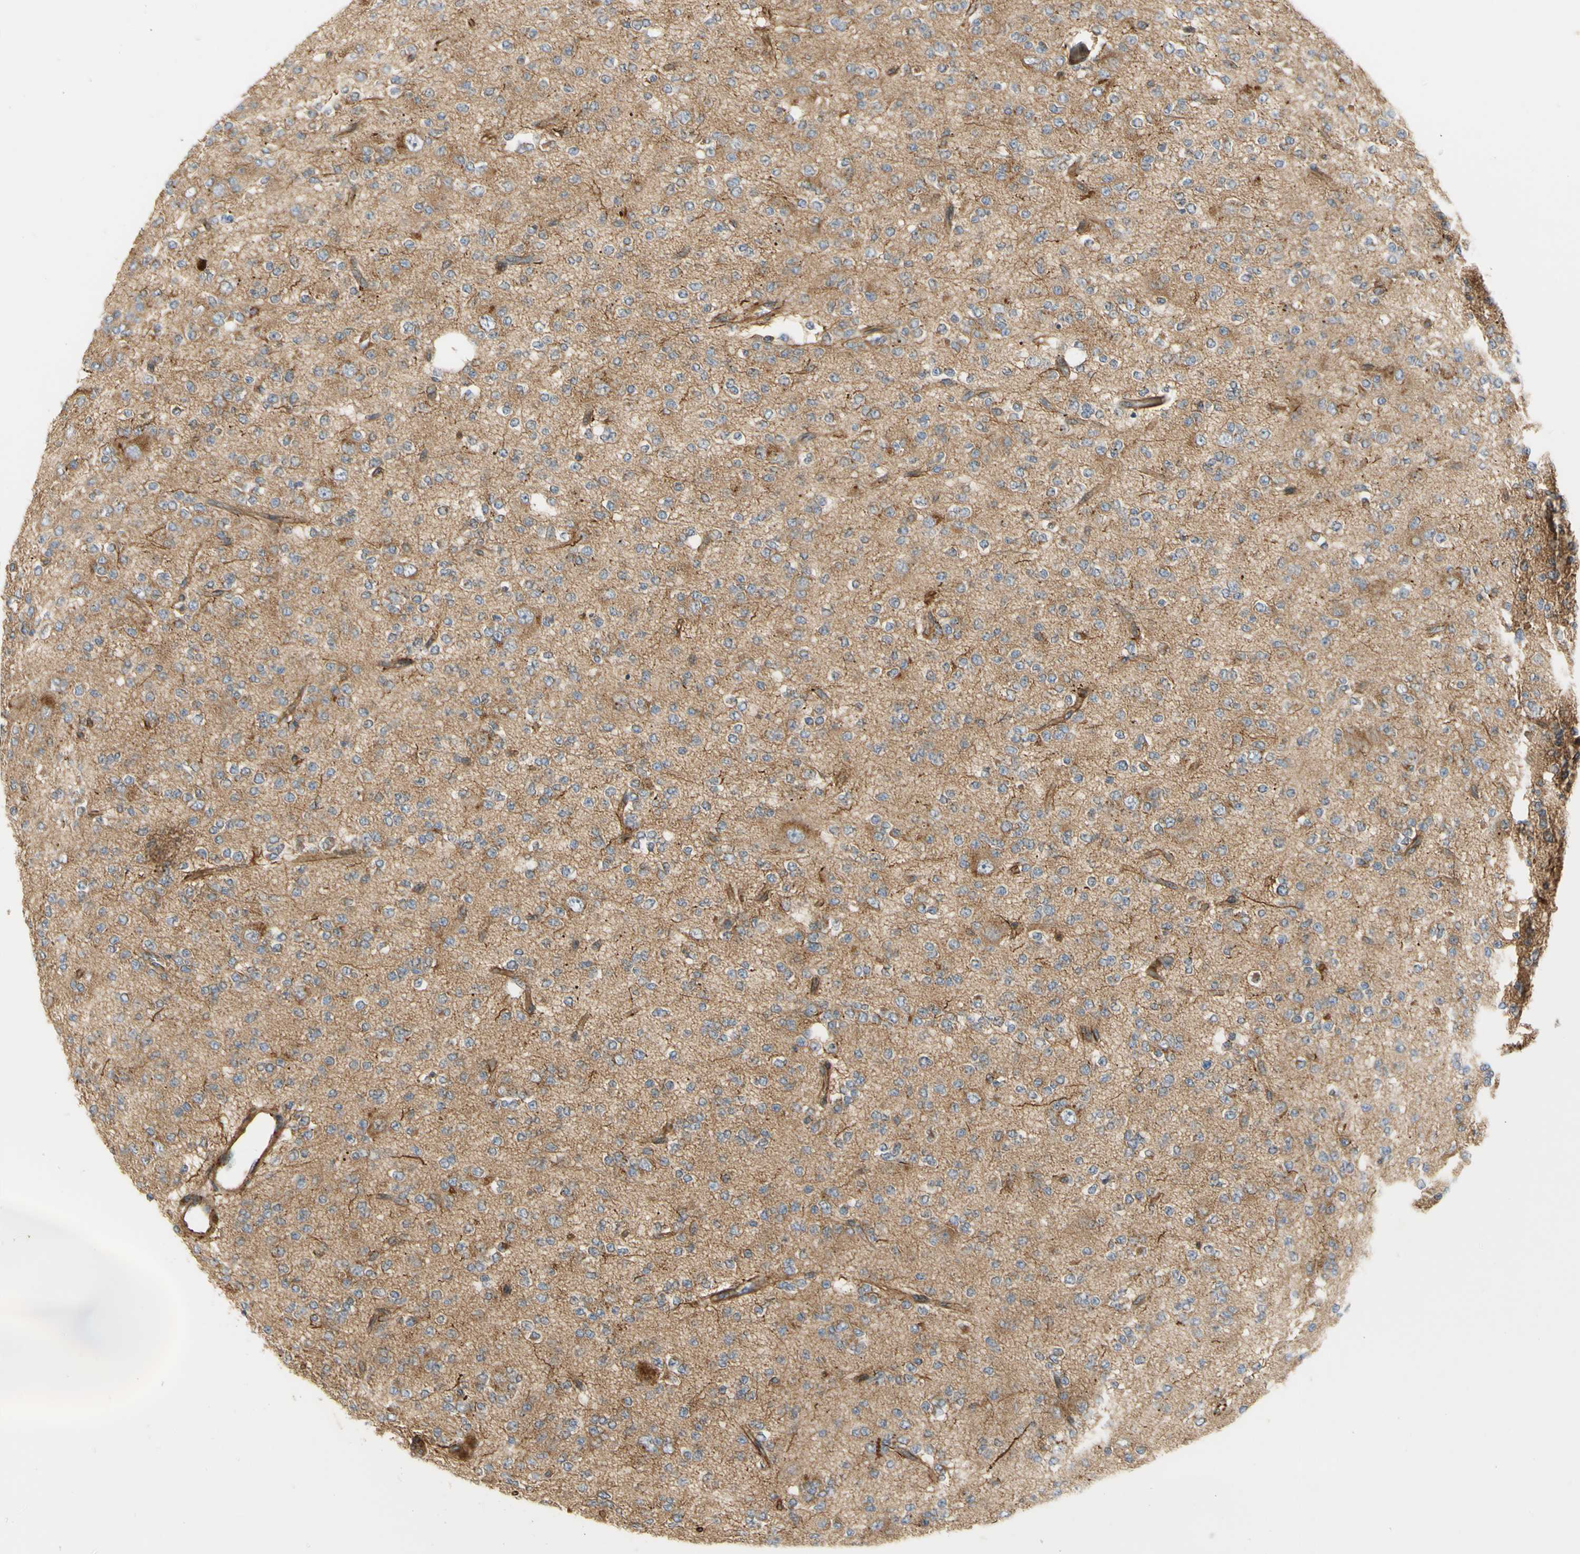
{"staining": {"intensity": "negative", "quantity": "none", "location": "none"}, "tissue": "glioma", "cell_type": "Tumor cells", "image_type": "cancer", "snomed": [{"axis": "morphology", "description": "Glioma, malignant, Low grade"}, {"axis": "topography", "description": "Brain"}], "caption": "Tumor cells are negative for protein expression in human glioma.", "gene": "TUBG2", "patient": {"sex": "male", "age": 38}}